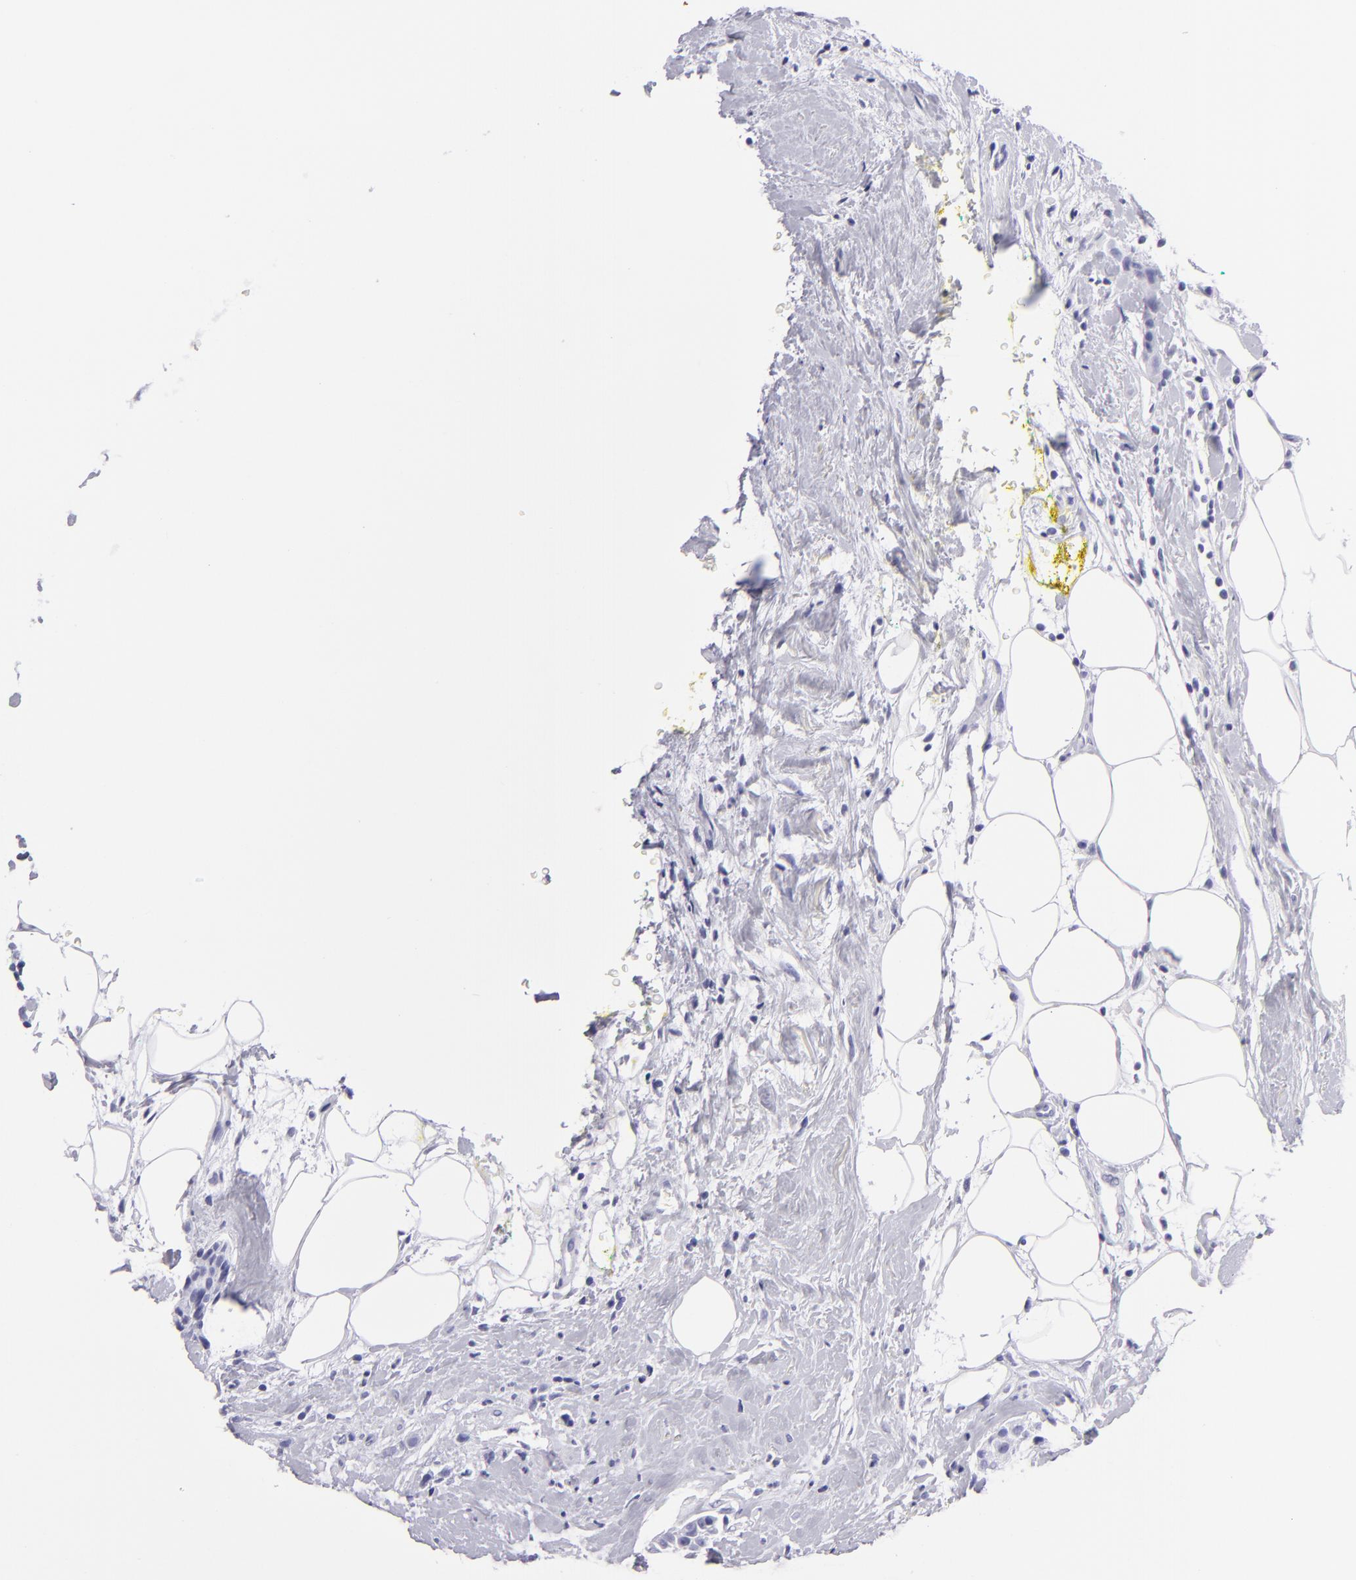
{"staining": {"intensity": "negative", "quantity": "none", "location": "none"}, "tissue": "breast cancer", "cell_type": "Tumor cells", "image_type": "cancer", "snomed": [{"axis": "morphology", "description": "Duct carcinoma"}, {"axis": "topography", "description": "Breast"}], "caption": "Immunohistochemistry of breast cancer (intraductal carcinoma) displays no positivity in tumor cells. (Brightfield microscopy of DAB immunohistochemistry (IHC) at high magnification).", "gene": "PVALB", "patient": {"sex": "female", "age": 45}}